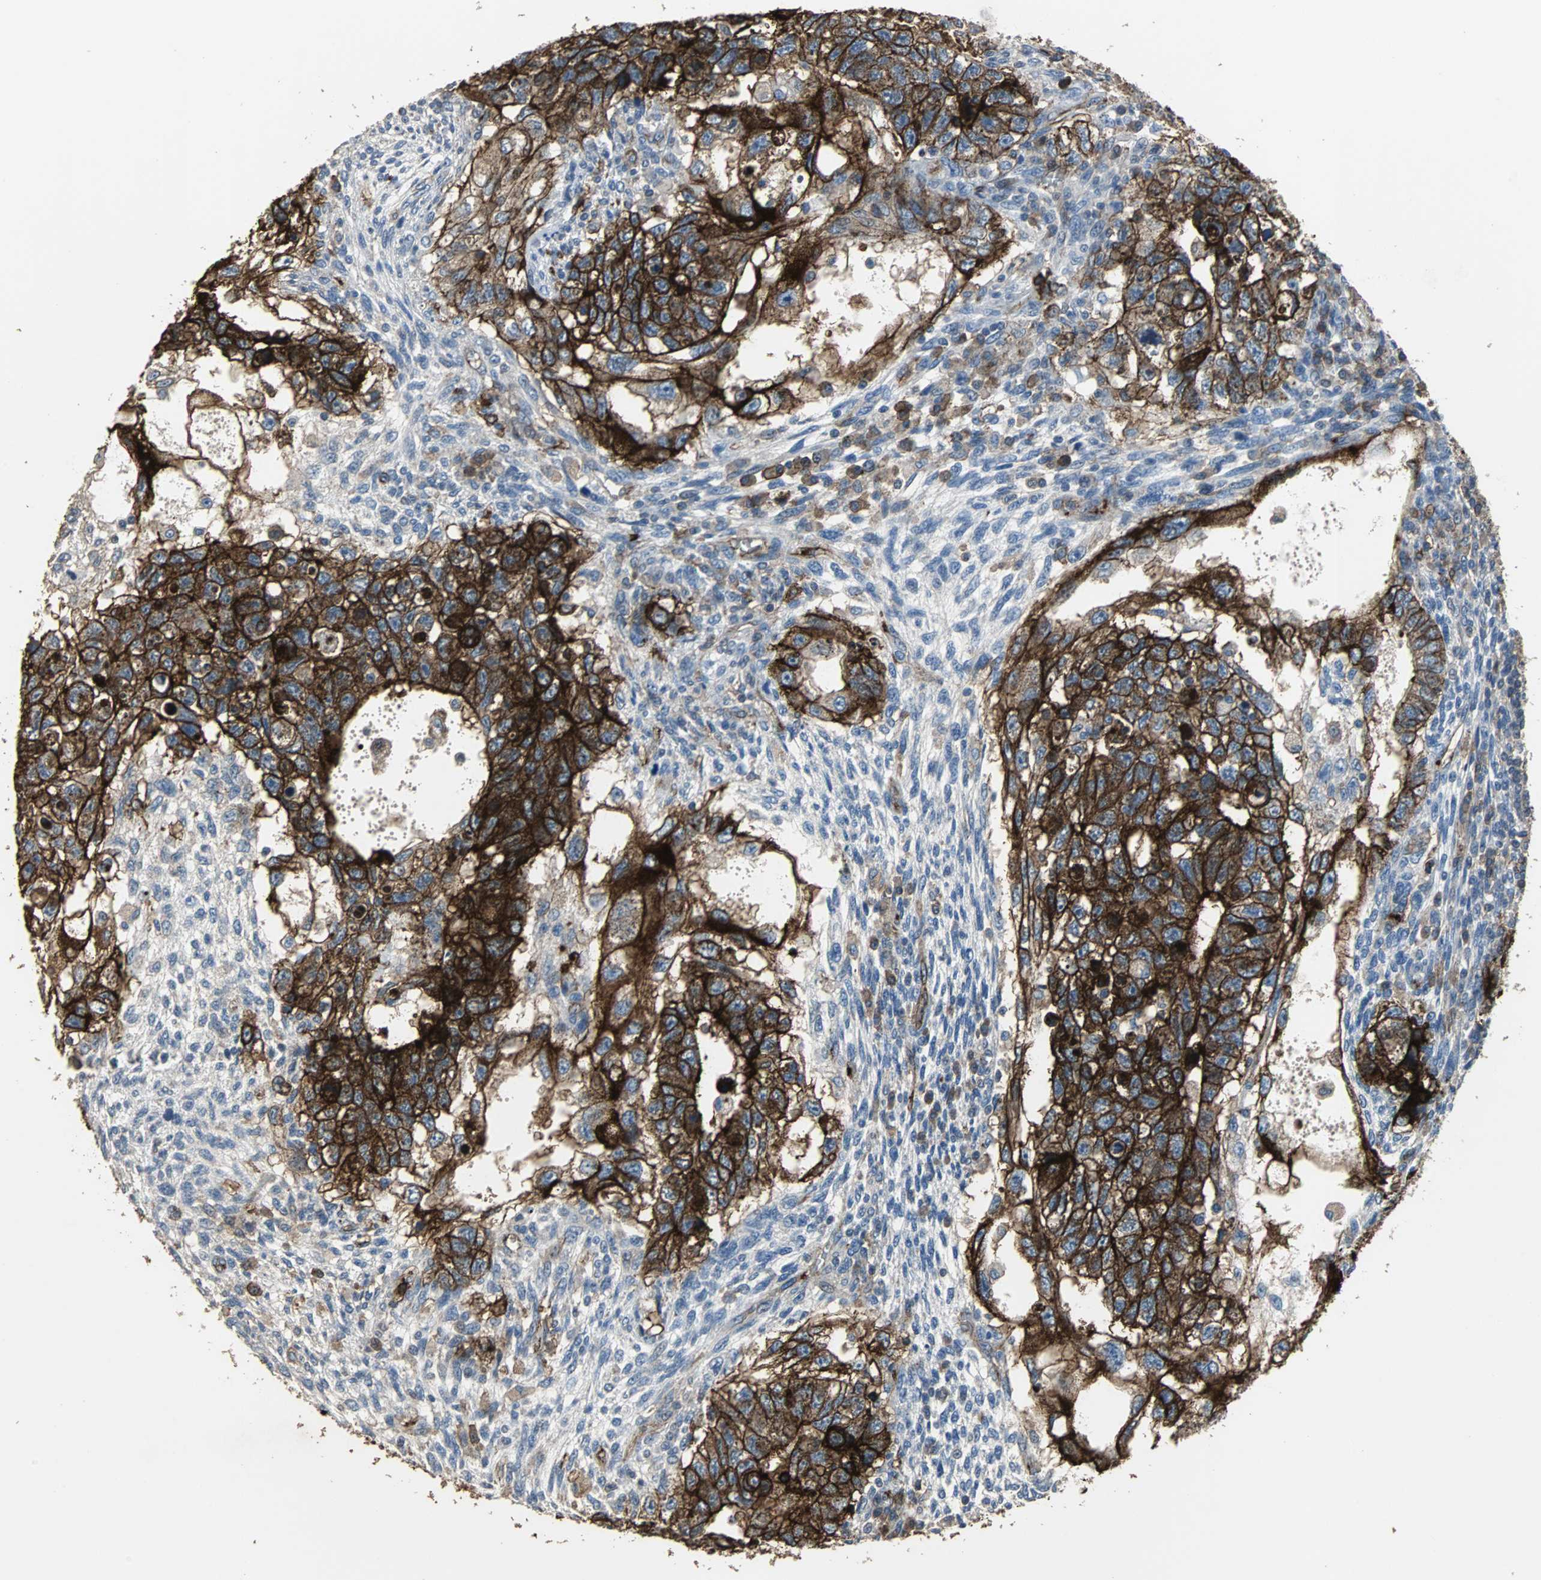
{"staining": {"intensity": "strong", "quantity": ">75%", "location": "cytoplasmic/membranous"}, "tissue": "testis cancer", "cell_type": "Tumor cells", "image_type": "cancer", "snomed": [{"axis": "morphology", "description": "Normal tissue, NOS"}, {"axis": "morphology", "description": "Carcinoma, Embryonal, NOS"}, {"axis": "topography", "description": "Testis"}], "caption": "Testis cancer (embryonal carcinoma) stained with a brown dye exhibits strong cytoplasmic/membranous positive expression in approximately >75% of tumor cells.", "gene": "F11R", "patient": {"sex": "male", "age": 36}}